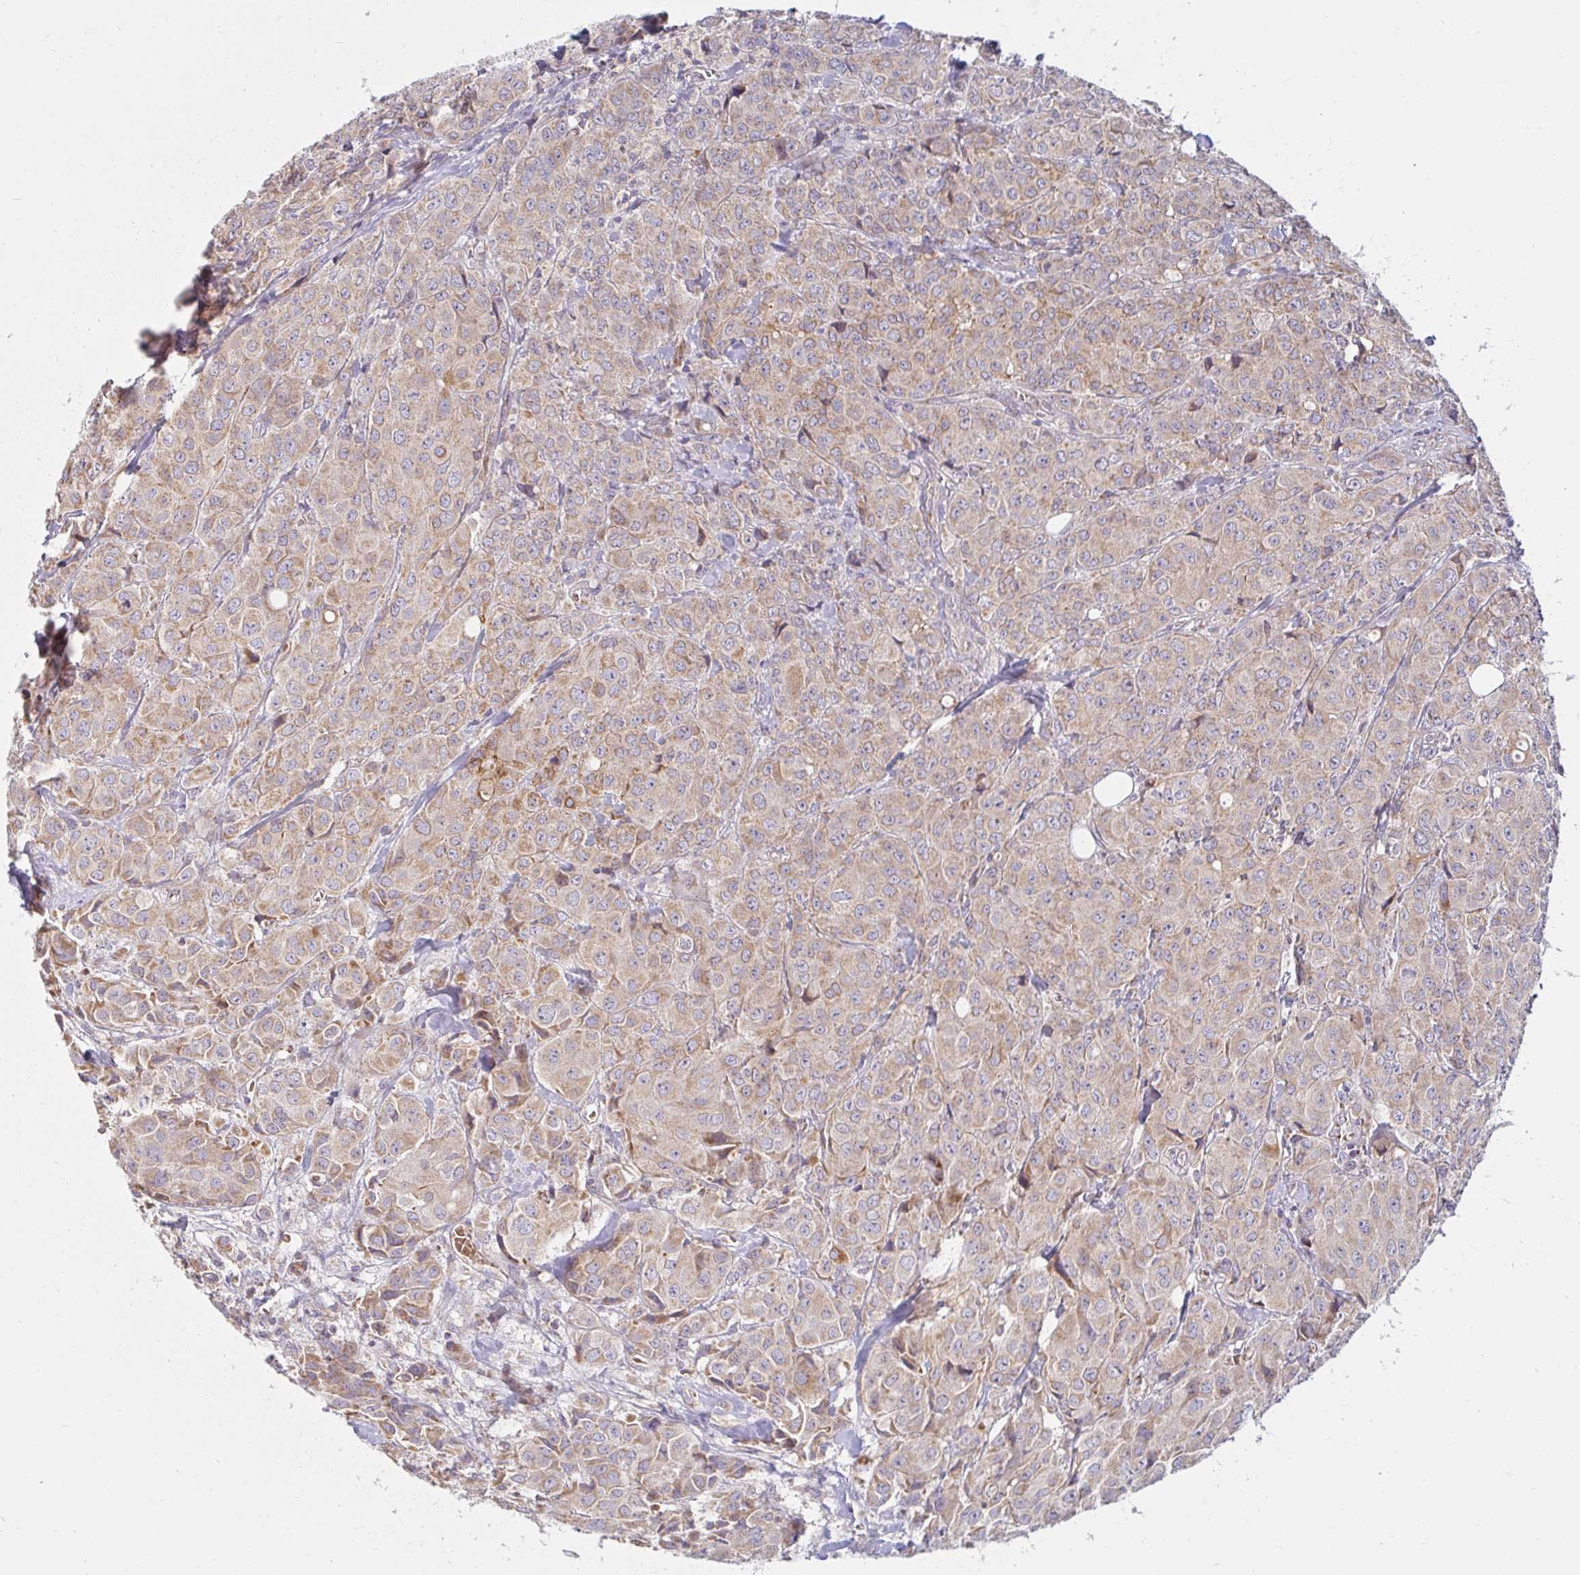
{"staining": {"intensity": "weak", "quantity": ">75%", "location": "cytoplasmic/membranous"}, "tissue": "breast cancer", "cell_type": "Tumor cells", "image_type": "cancer", "snomed": [{"axis": "morphology", "description": "Duct carcinoma"}, {"axis": "topography", "description": "Breast"}], "caption": "A photomicrograph of intraductal carcinoma (breast) stained for a protein reveals weak cytoplasmic/membranous brown staining in tumor cells.", "gene": "SKP2", "patient": {"sex": "female", "age": 43}}